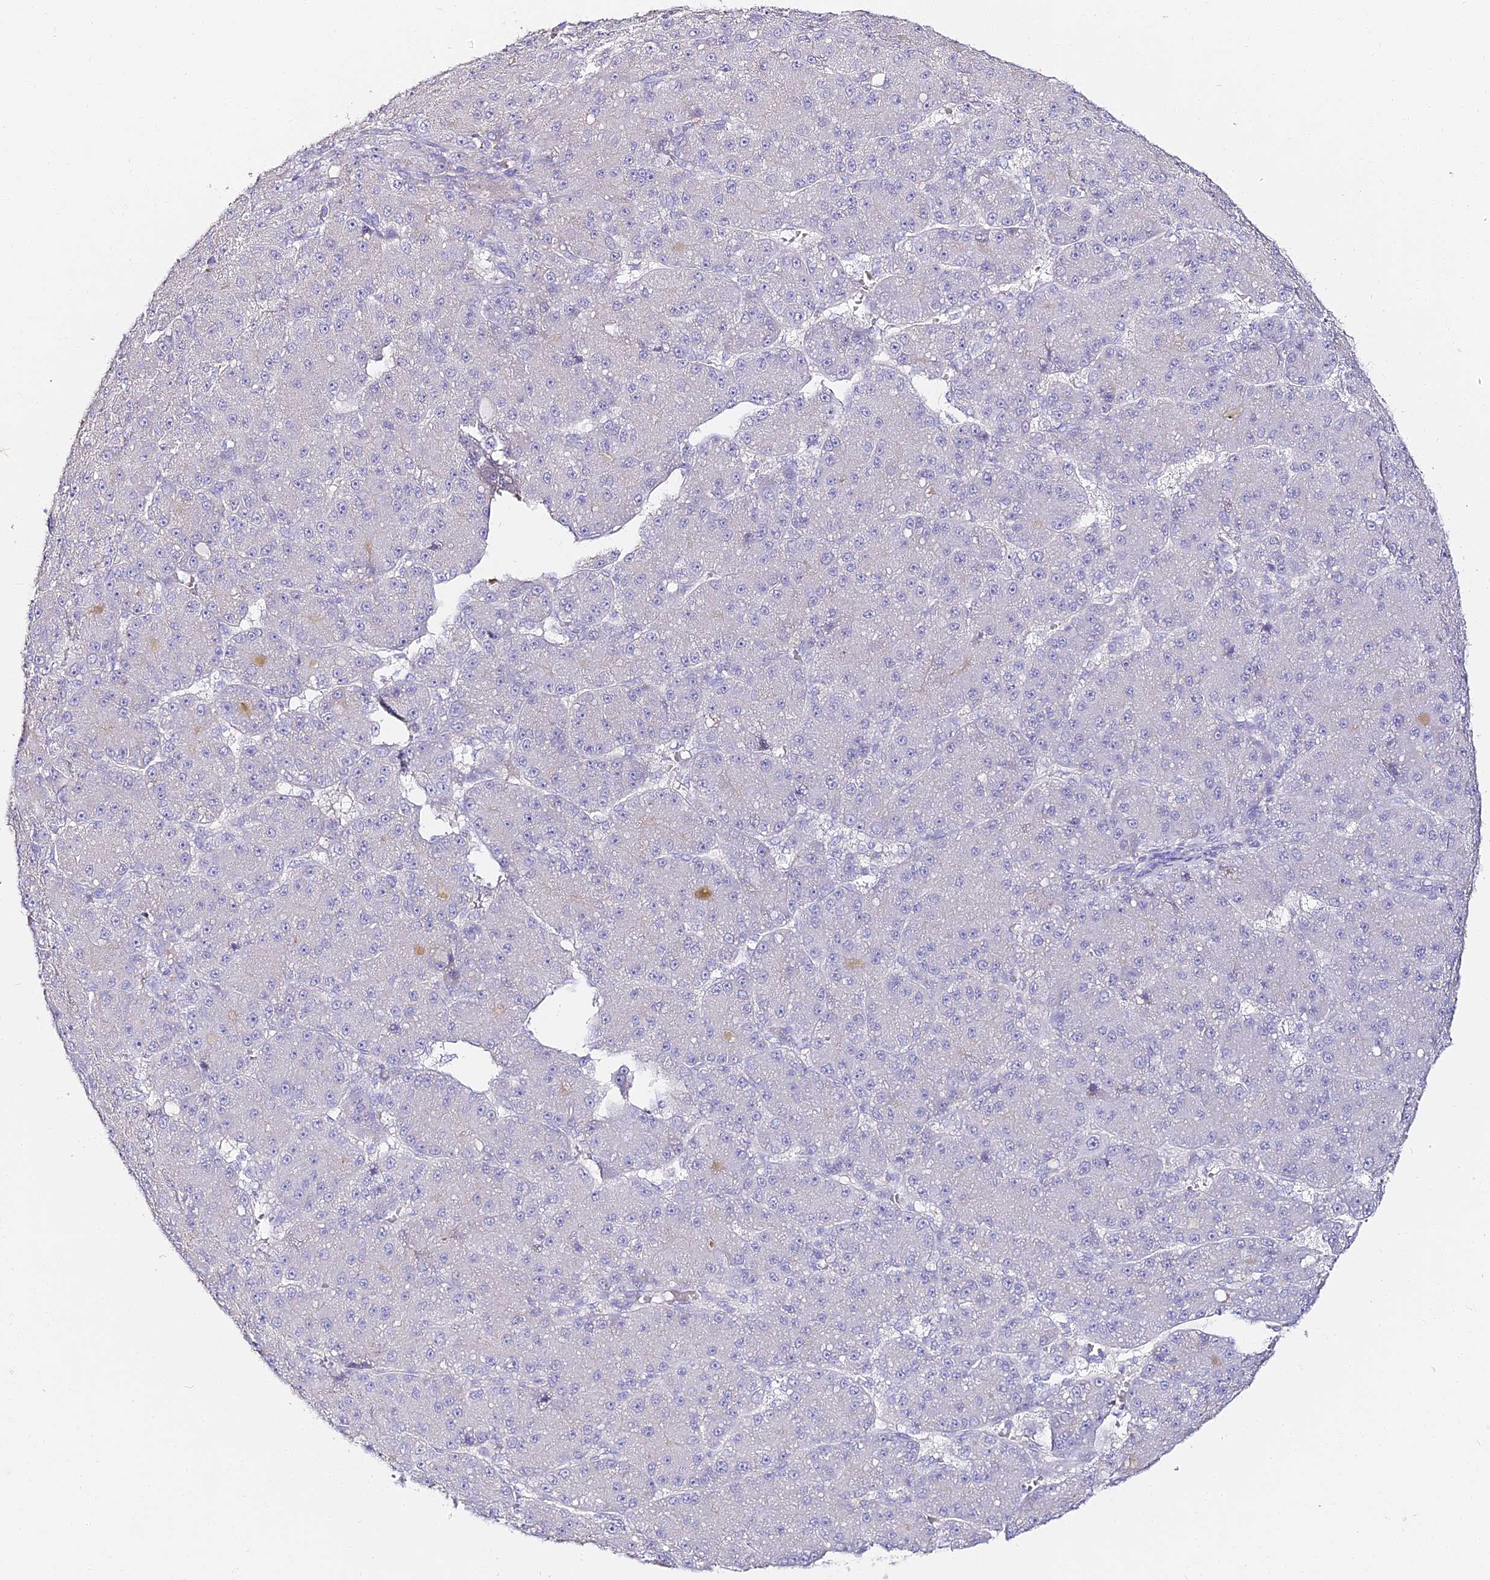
{"staining": {"intensity": "negative", "quantity": "none", "location": "none"}, "tissue": "liver cancer", "cell_type": "Tumor cells", "image_type": "cancer", "snomed": [{"axis": "morphology", "description": "Carcinoma, Hepatocellular, NOS"}, {"axis": "topography", "description": "Liver"}], "caption": "DAB (3,3'-diaminobenzidine) immunohistochemical staining of hepatocellular carcinoma (liver) exhibits no significant expression in tumor cells. (DAB IHC with hematoxylin counter stain).", "gene": "ALPG", "patient": {"sex": "male", "age": 67}}